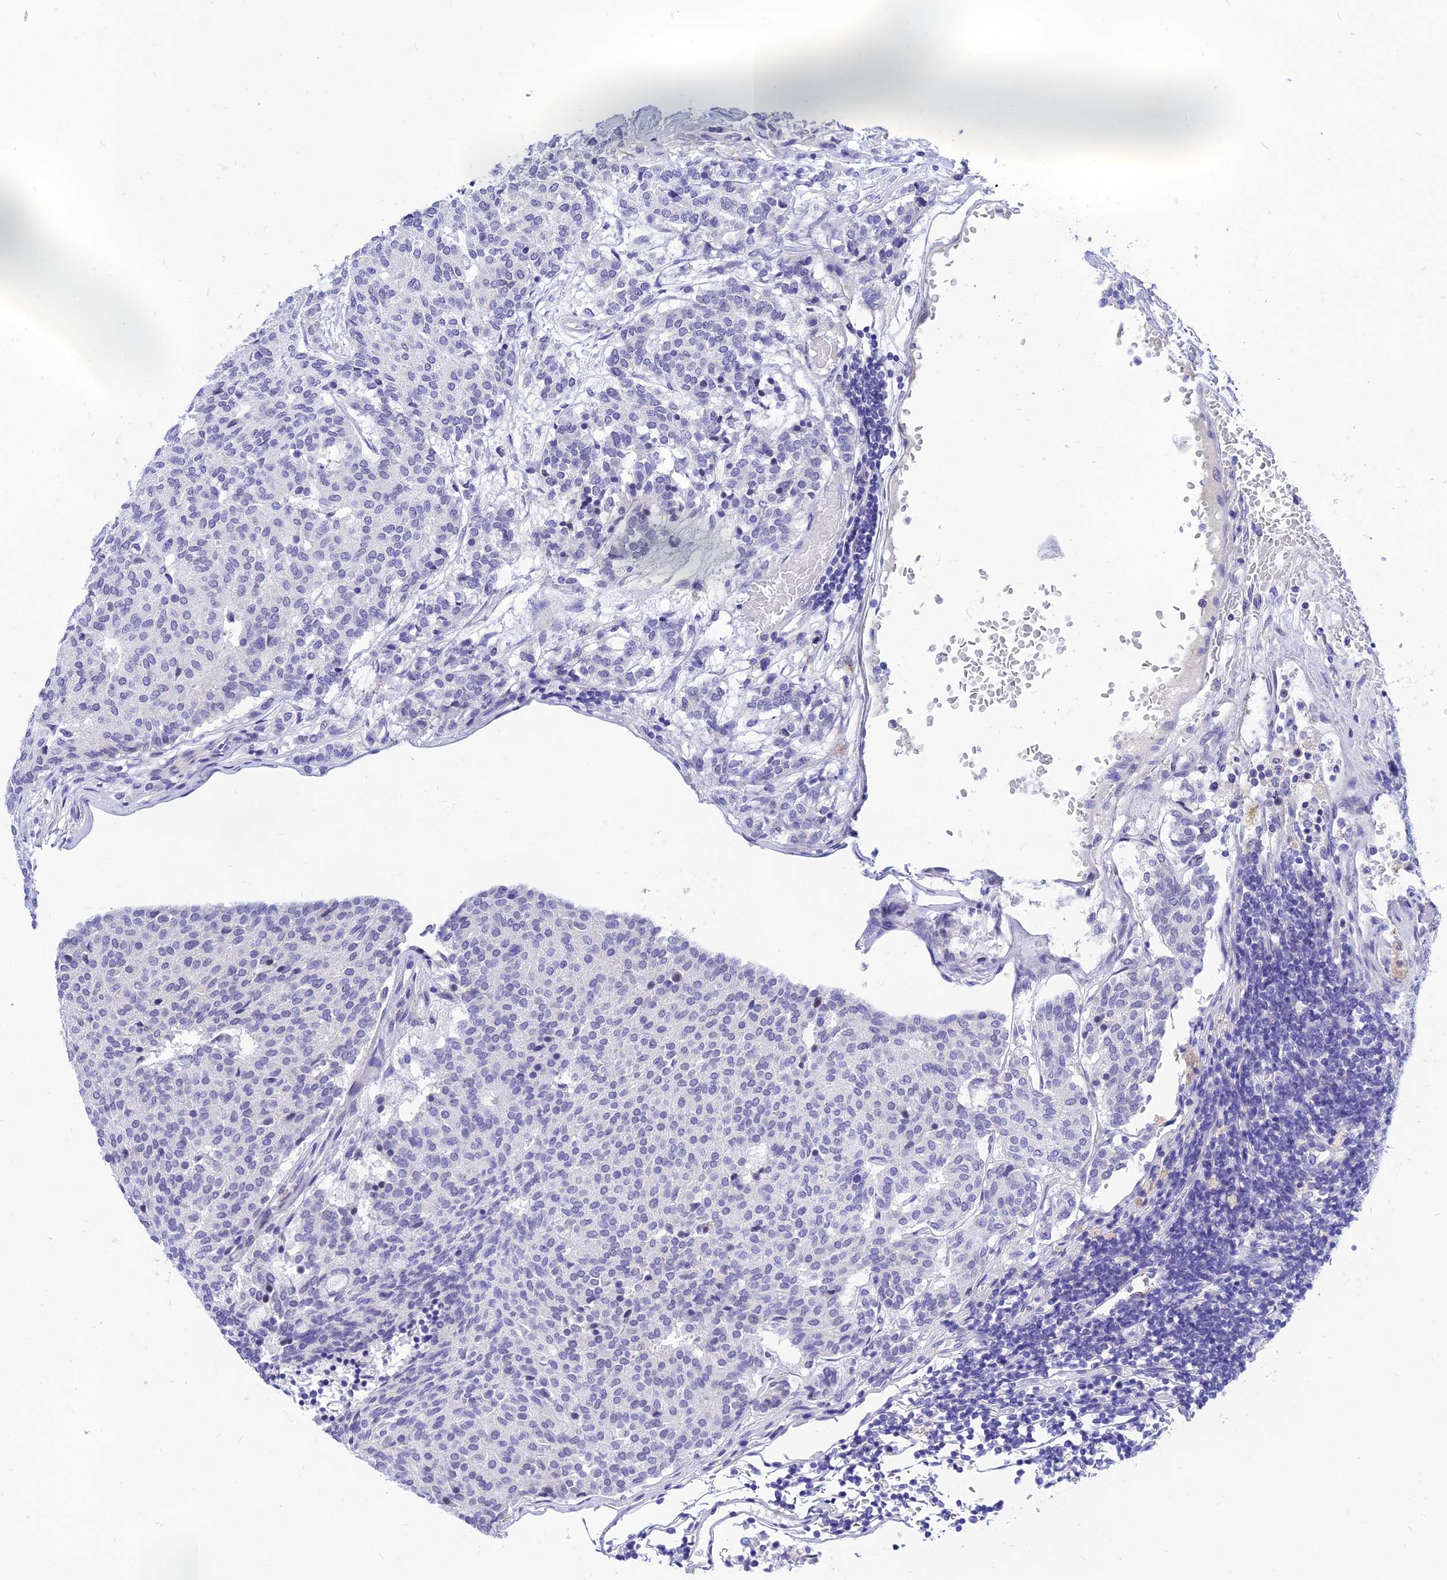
{"staining": {"intensity": "negative", "quantity": "none", "location": "none"}, "tissue": "carcinoid", "cell_type": "Tumor cells", "image_type": "cancer", "snomed": [{"axis": "morphology", "description": "Carcinoid, malignant, NOS"}, {"axis": "topography", "description": "Pancreas"}], "caption": "This is a photomicrograph of immunohistochemistry (IHC) staining of carcinoid, which shows no positivity in tumor cells.", "gene": "TMEM161B", "patient": {"sex": "female", "age": 54}}